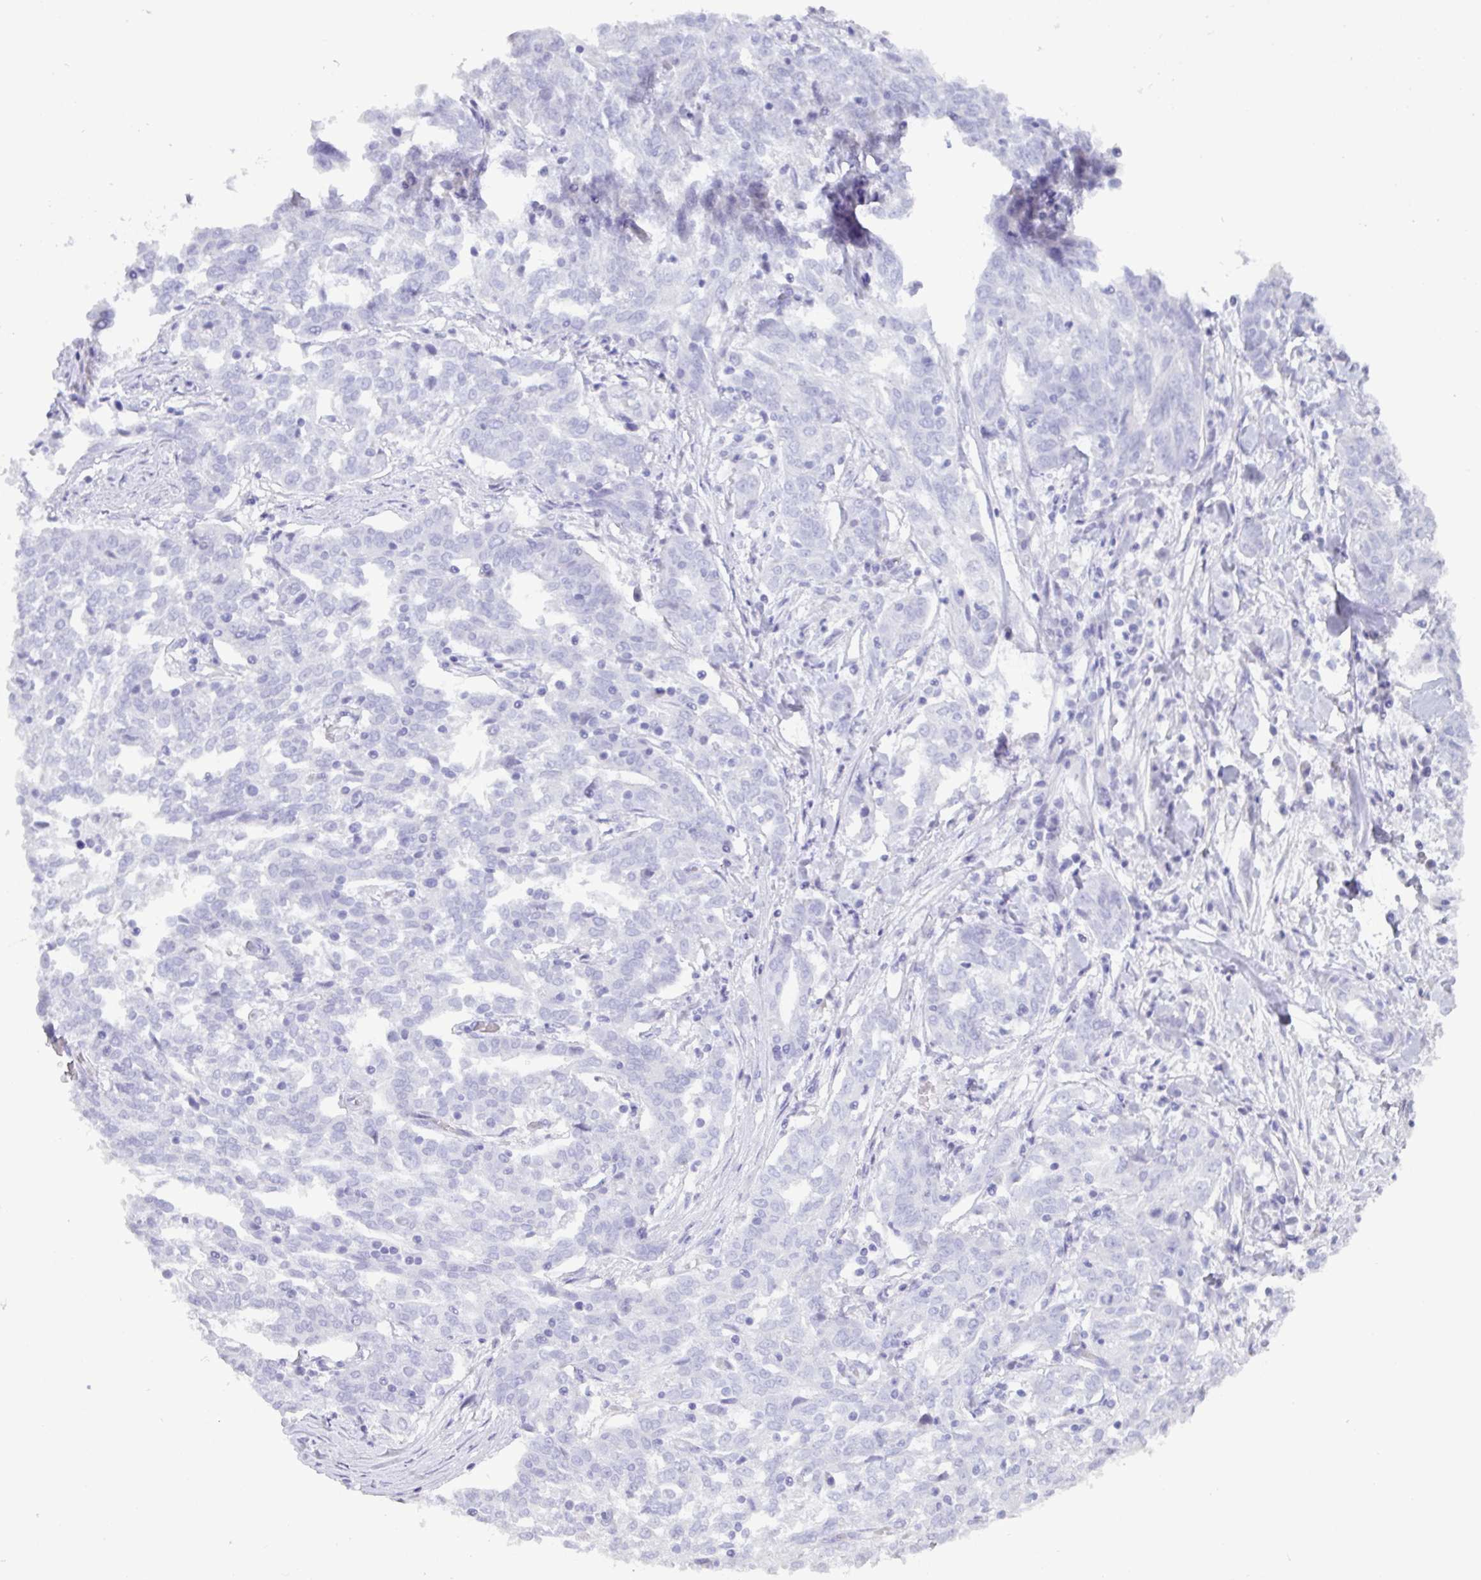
{"staining": {"intensity": "negative", "quantity": "none", "location": "none"}, "tissue": "ovarian cancer", "cell_type": "Tumor cells", "image_type": "cancer", "snomed": [{"axis": "morphology", "description": "Cystadenocarcinoma, serous, NOS"}, {"axis": "topography", "description": "Ovary"}], "caption": "Immunohistochemistry (IHC) of human ovarian cancer (serous cystadenocarcinoma) demonstrates no expression in tumor cells.", "gene": "C4orf33", "patient": {"sex": "female", "age": 67}}